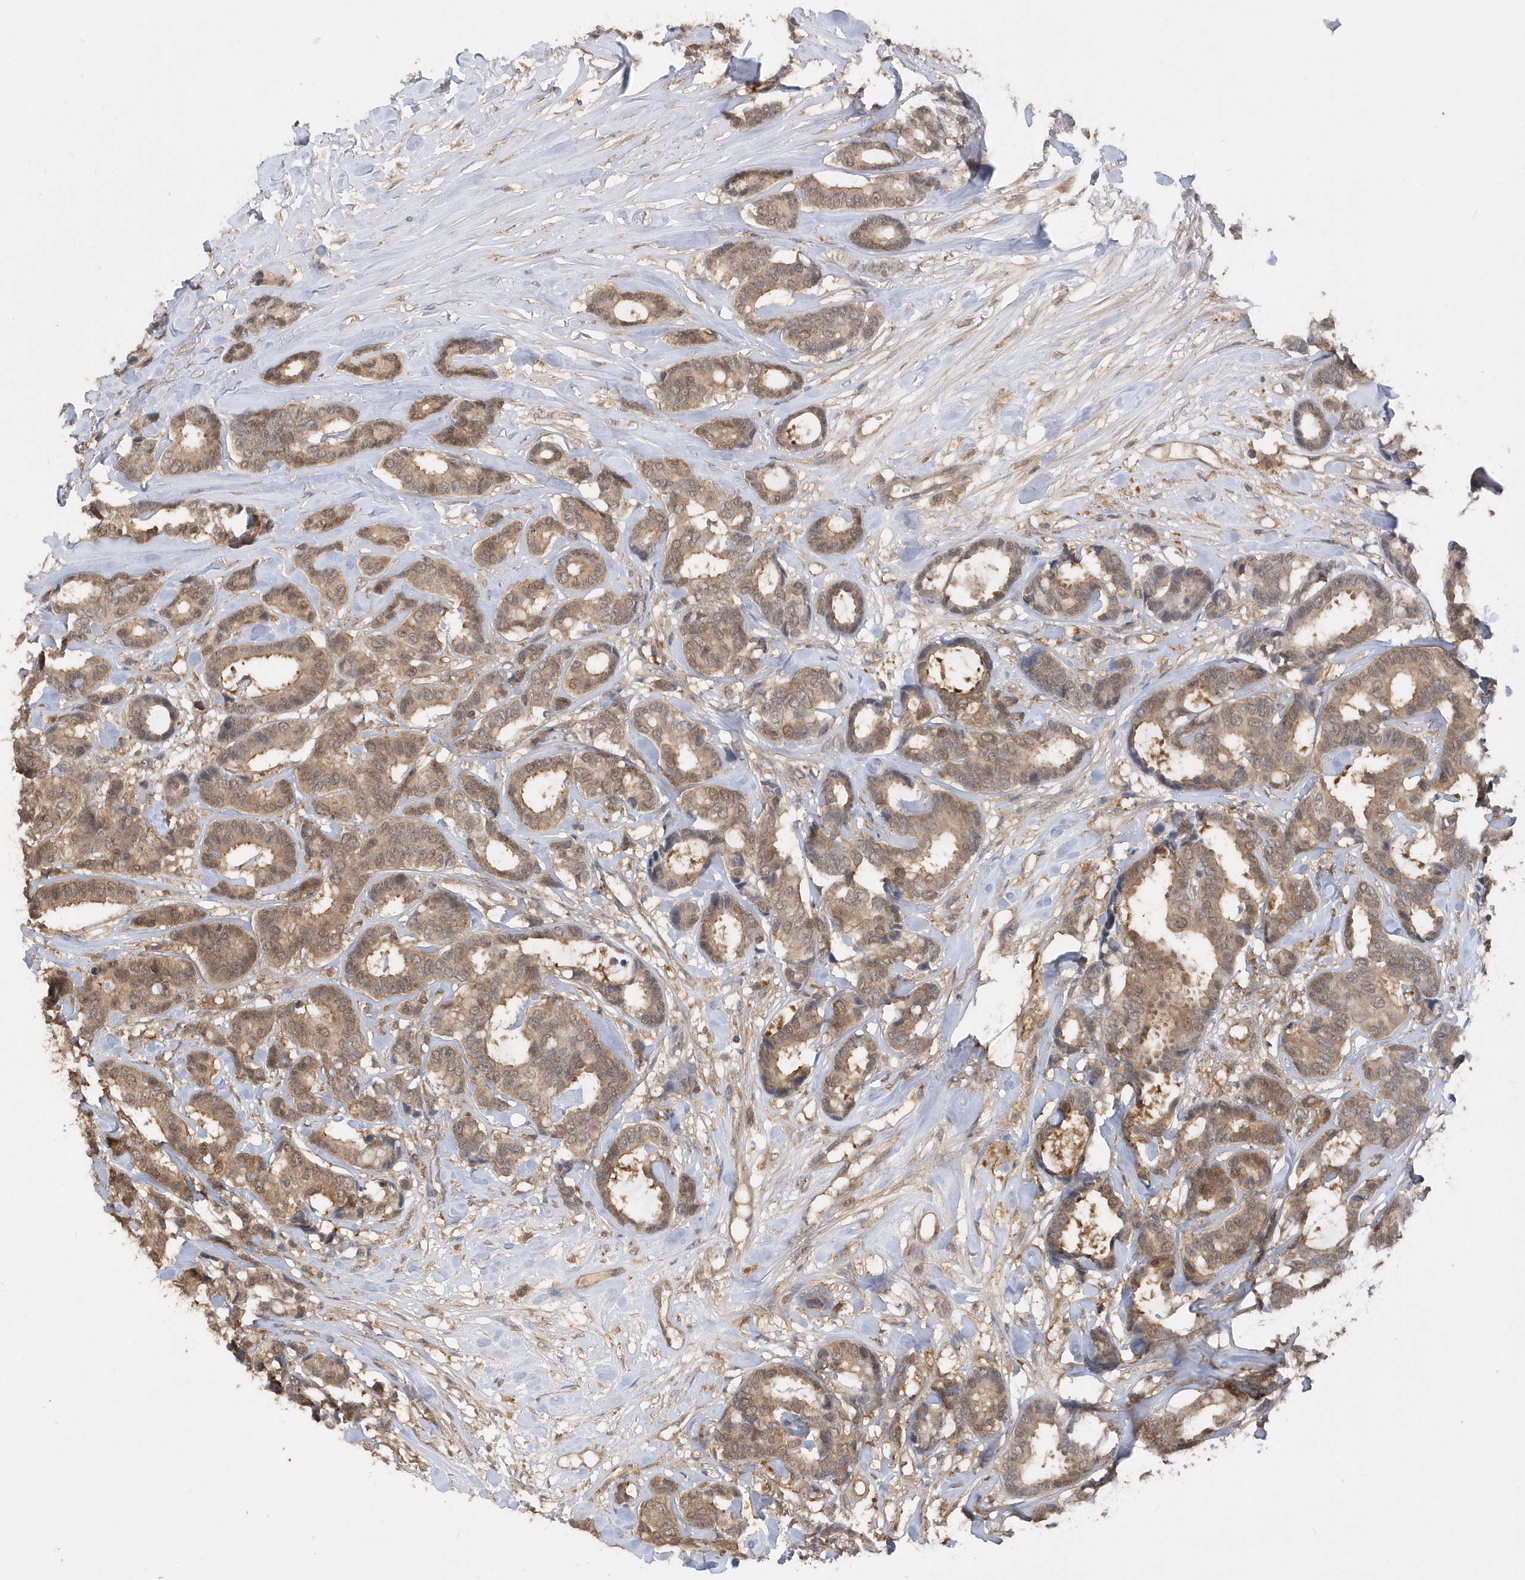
{"staining": {"intensity": "moderate", "quantity": ">75%", "location": "cytoplasmic/membranous,nuclear"}, "tissue": "breast cancer", "cell_type": "Tumor cells", "image_type": "cancer", "snomed": [{"axis": "morphology", "description": "Duct carcinoma"}, {"axis": "topography", "description": "Breast"}], "caption": "IHC (DAB (3,3'-diaminobenzidine)) staining of breast cancer shows moderate cytoplasmic/membranous and nuclear protein expression in approximately >75% of tumor cells. The protein is shown in brown color, while the nuclei are stained blue.", "gene": "RPE", "patient": {"sex": "female", "age": 87}}